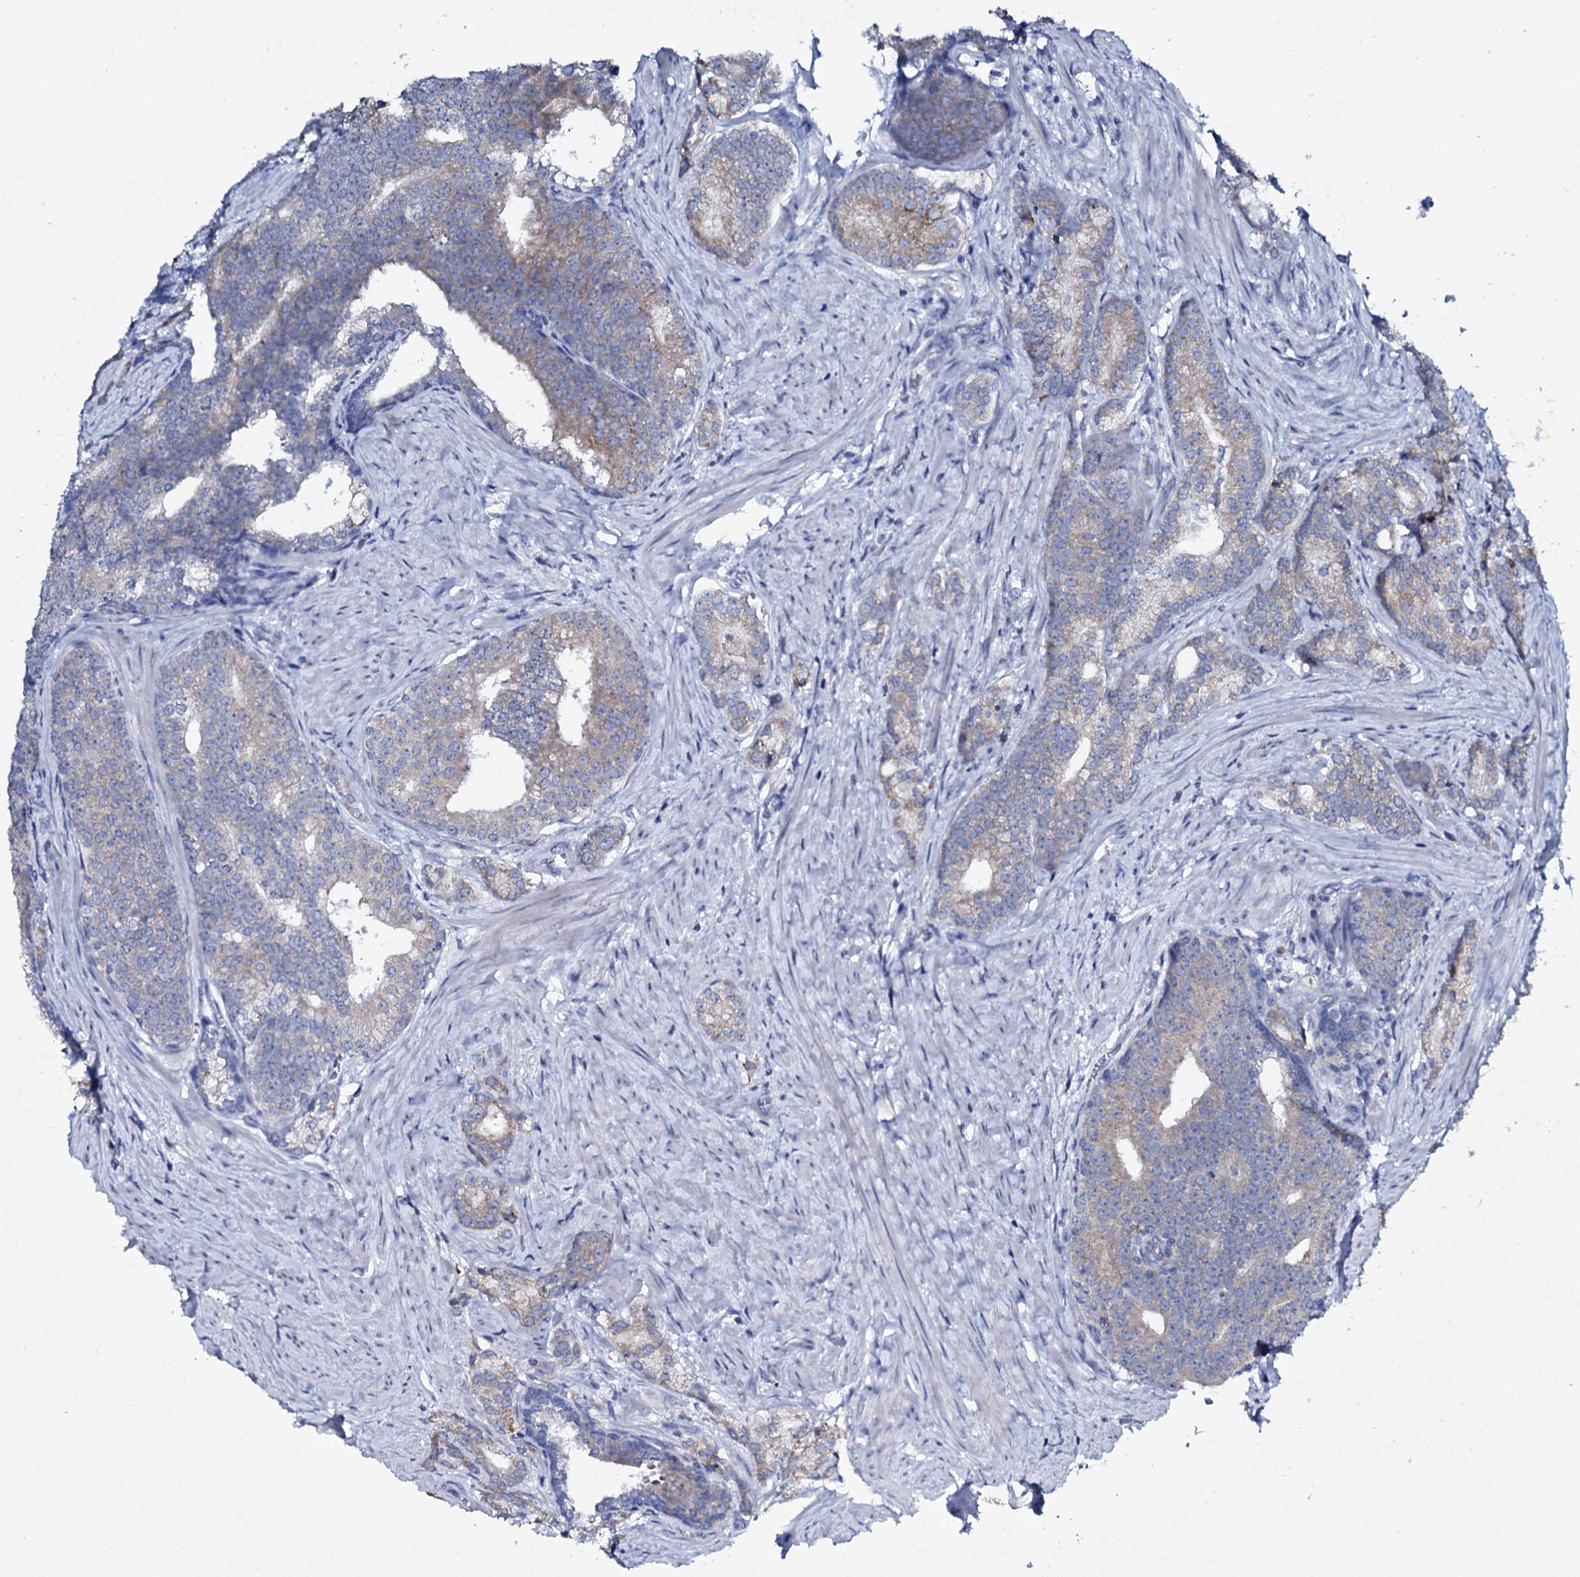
{"staining": {"intensity": "weak", "quantity": "25%-75%", "location": "none"}, "tissue": "prostate cancer", "cell_type": "Tumor cells", "image_type": "cancer", "snomed": [{"axis": "morphology", "description": "Adenocarcinoma, Low grade"}, {"axis": "topography", "description": "Prostate"}], "caption": "The photomicrograph reveals immunohistochemical staining of adenocarcinoma (low-grade) (prostate). There is weak None expression is present in about 25%-75% of tumor cells.", "gene": "TPGS2", "patient": {"sex": "male", "age": 71}}